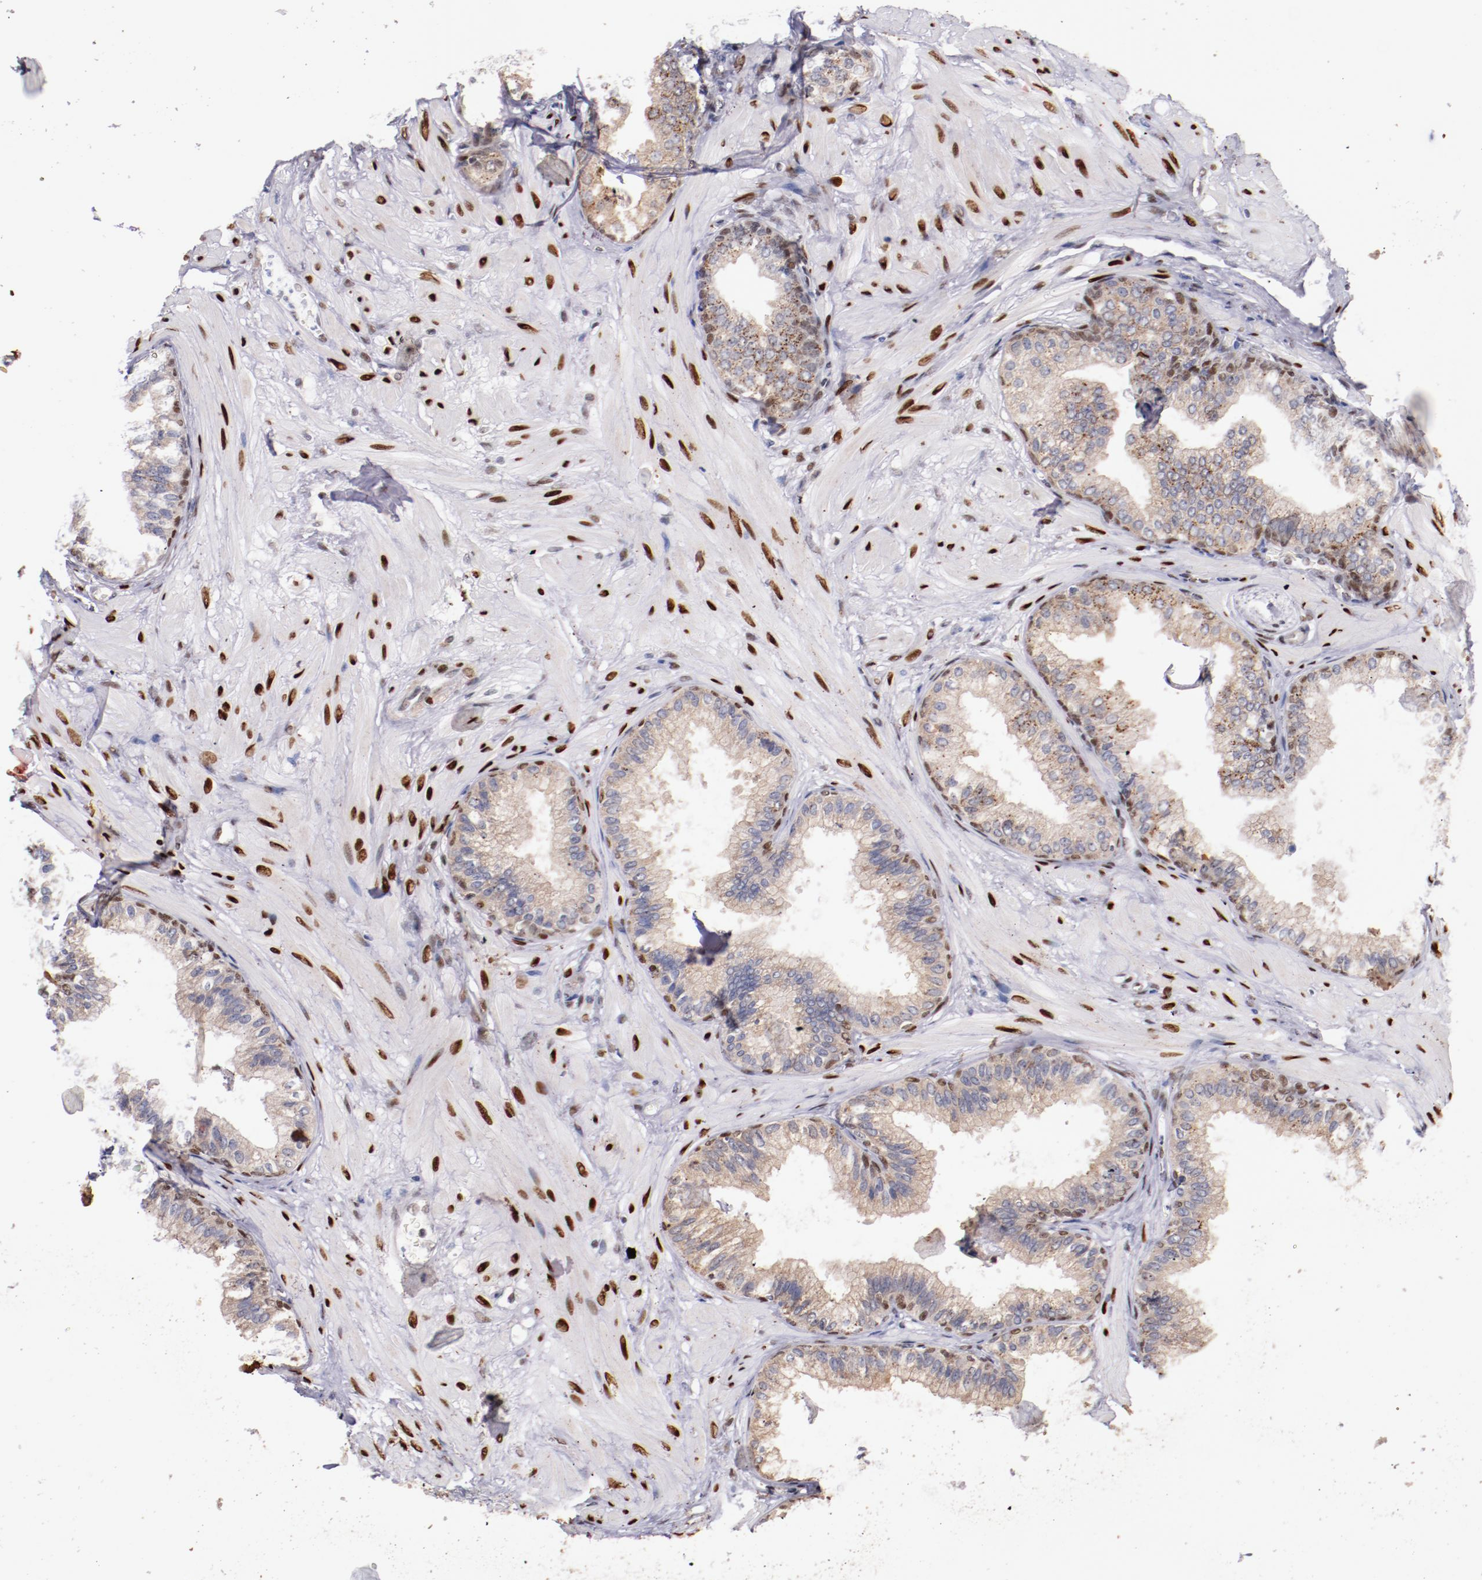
{"staining": {"intensity": "moderate", "quantity": "25%-75%", "location": "cytoplasmic/membranous"}, "tissue": "prostate", "cell_type": "Glandular cells", "image_type": "normal", "snomed": [{"axis": "morphology", "description": "Normal tissue, NOS"}, {"axis": "topography", "description": "Prostate"}], "caption": "Immunohistochemical staining of normal human prostate reveals moderate cytoplasmic/membranous protein expression in about 25%-75% of glandular cells.", "gene": "SRF", "patient": {"sex": "male", "age": 60}}